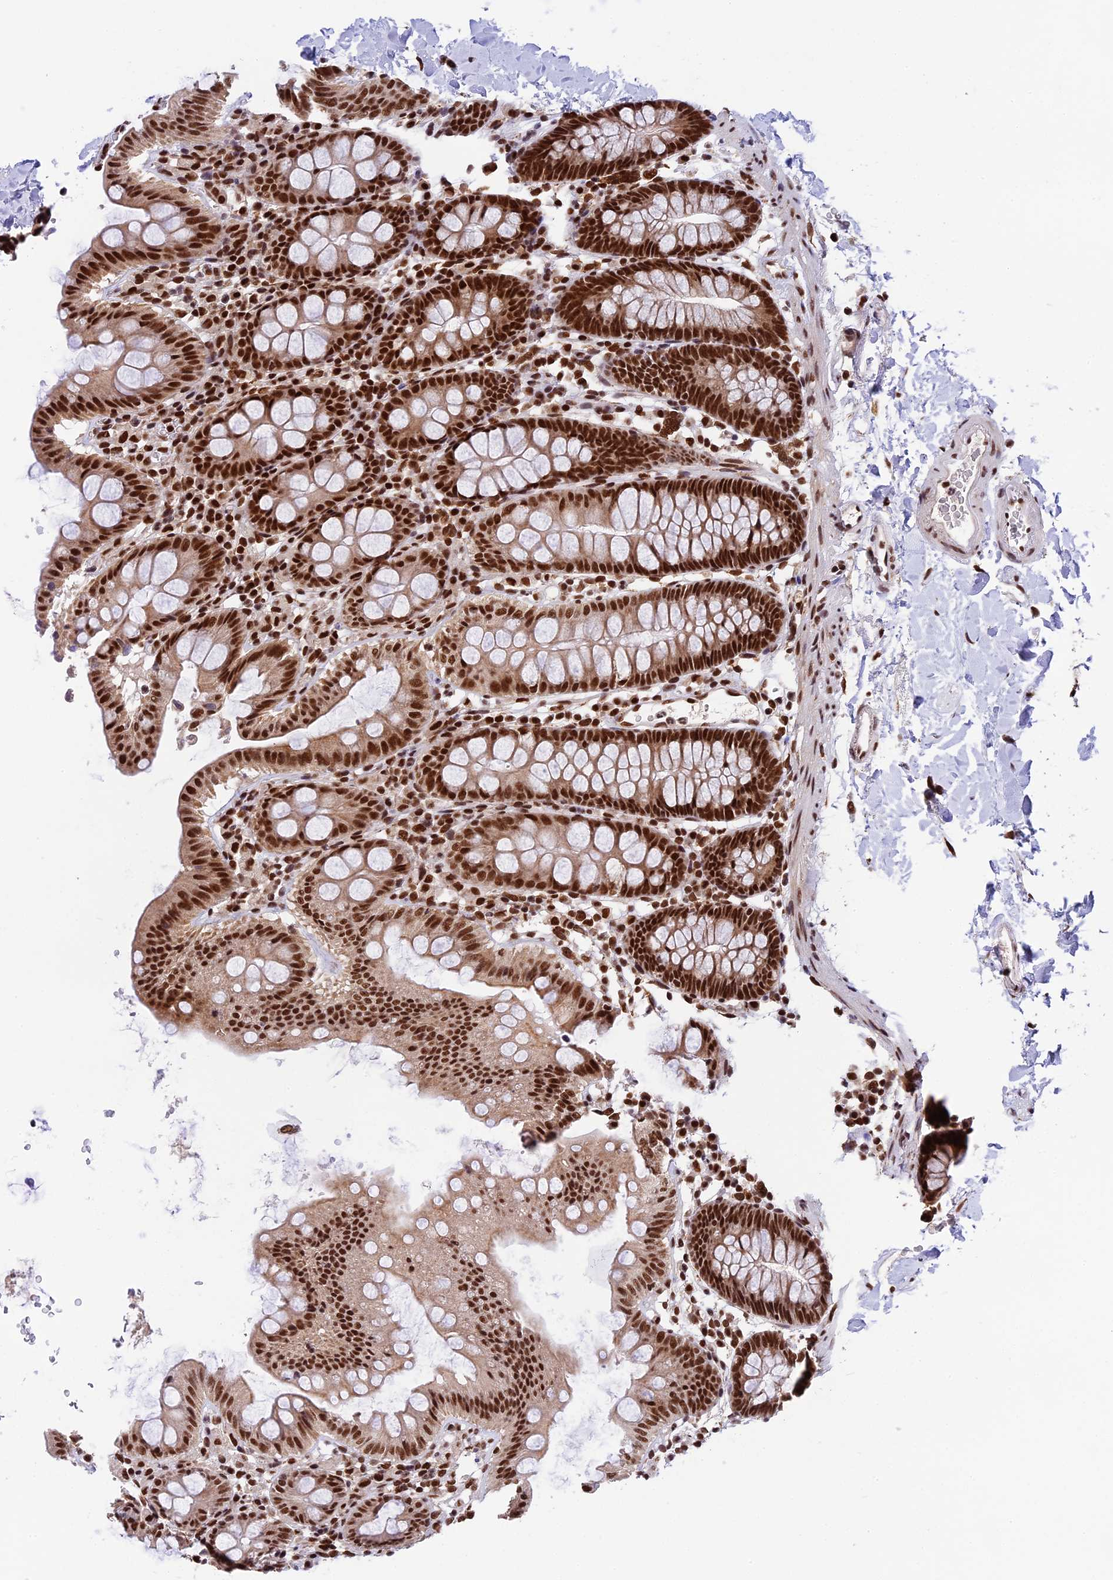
{"staining": {"intensity": "strong", "quantity": ">75%", "location": "nuclear"}, "tissue": "colon", "cell_type": "Endothelial cells", "image_type": "normal", "snomed": [{"axis": "morphology", "description": "Normal tissue, NOS"}, {"axis": "topography", "description": "Colon"}], "caption": "Immunohistochemical staining of unremarkable colon displays strong nuclear protein staining in approximately >75% of endothelial cells.", "gene": "RAMACL", "patient": {"sex": "male", "age": 75}}